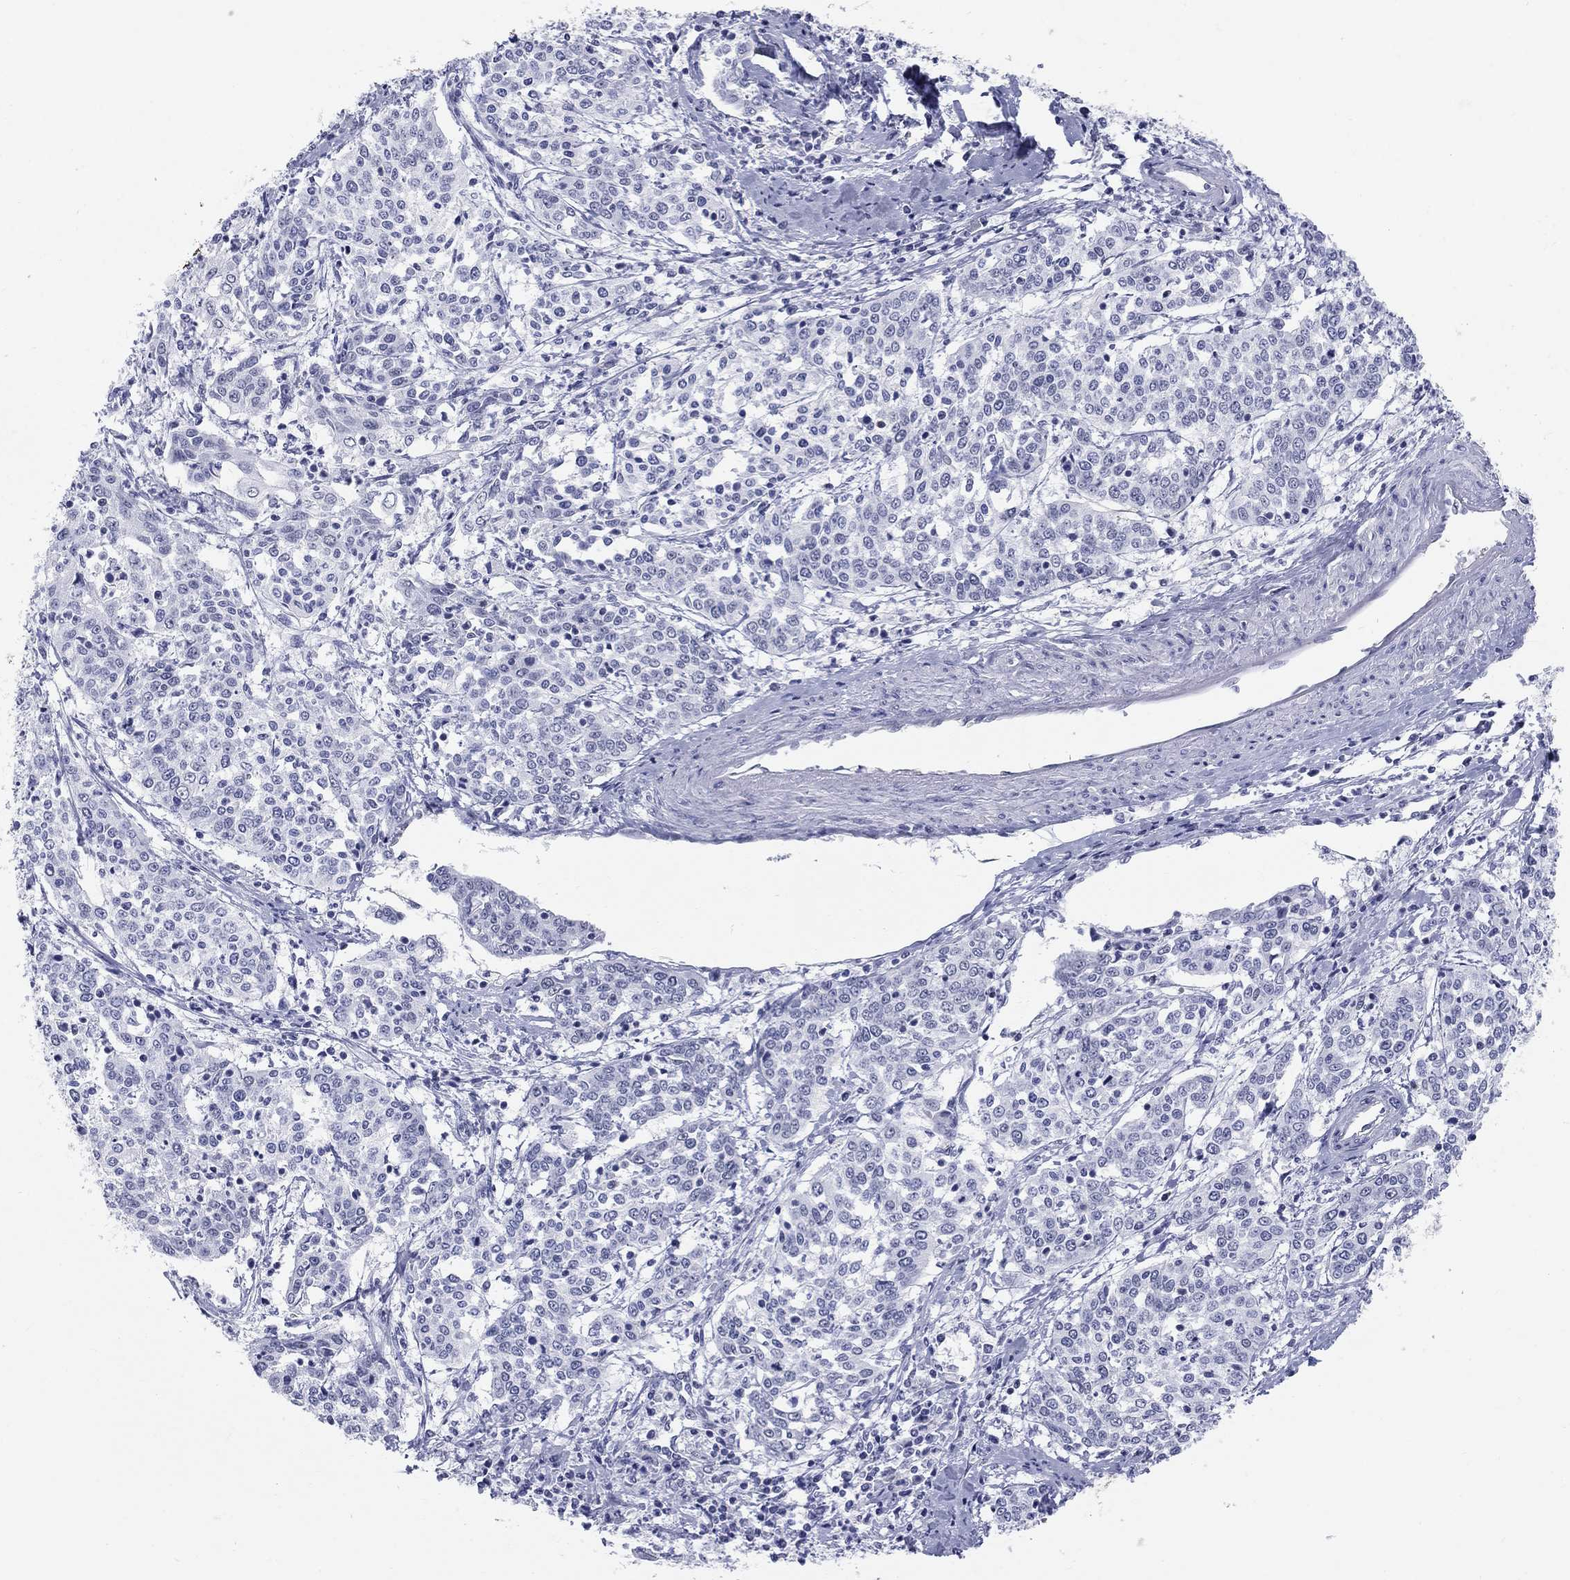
{"staining": {"intensity": "negative", "quantity": "none", "location": "none"}, "tissue": "cervical cancer", "cell_type": "Tumor cells", "image_type": "cancer", "snomed": [{"axis": "morphology", "description": "Squamous cell carcinoma, NOS"}, {"axis": "topography", "description": "Cervix"}], "caption": "Immunohistochemical staining of human cervical squamous cell carcinoma displays no significant positivity in tumor cells.", "gene": "DMTN", "patient": {"sex": "female", "age": 41}}